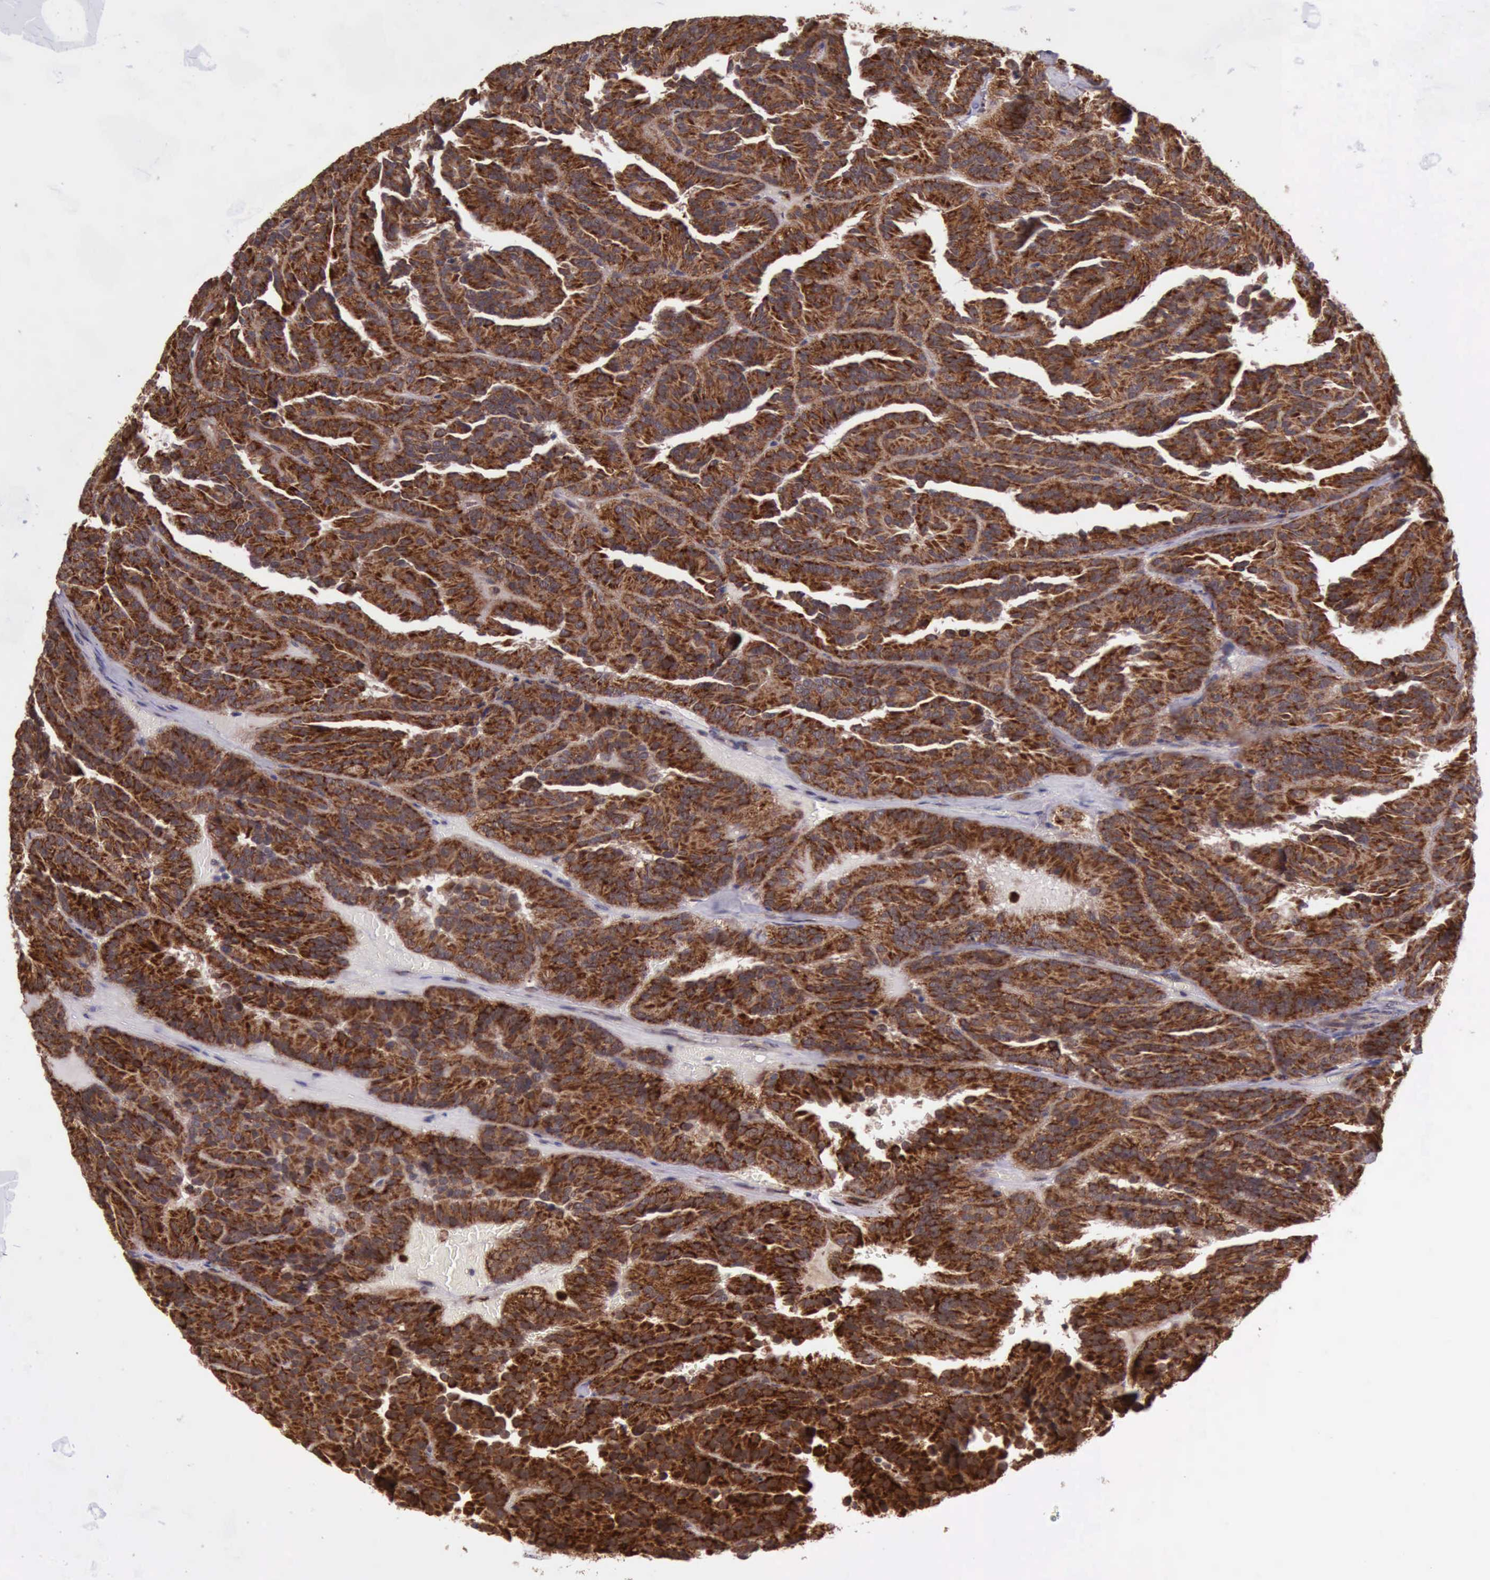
{"staining": {"intensity": "strong", "quantity": ">75%", "location": "cytoplasmic/membranous"}, "tissue": "renal cancer", "cell_type": "Tumor cells", "image_type": "cancer", "snomed": [{"axis": "morphology", "description": "Adenocarcinoma, NOS"}, {"axis": "topography", "description": "Kidney"}], "caption": "A photomicrograph of renal cancer (adenocarcinoma) stained for a protein exhibits strong cytoplasmic/membranous brown staining in tumor cells.", "gene": "ARMCX3", "patient": {"sex": "male", "age": 46}}